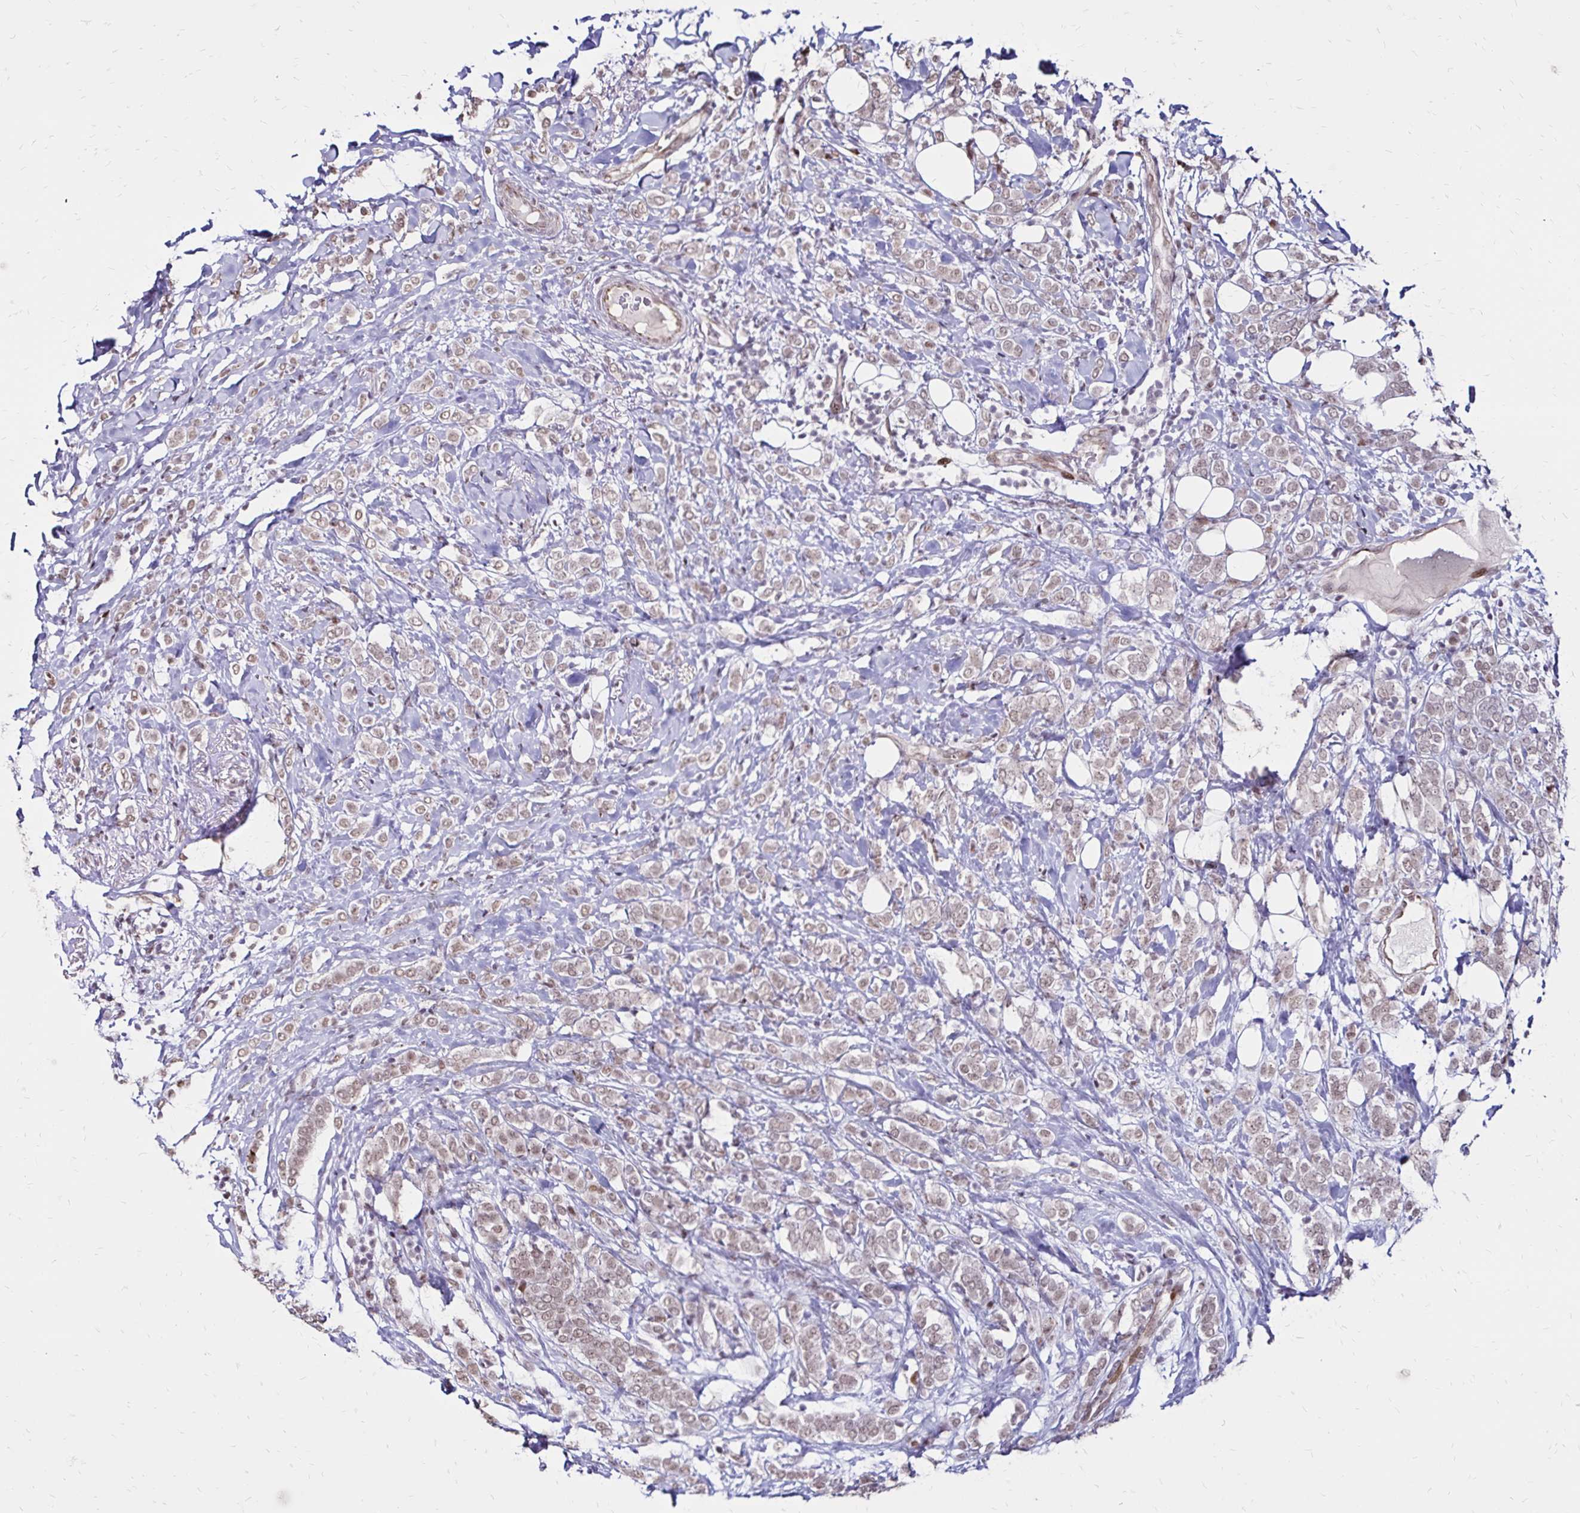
{"staining": {"intensity": "weak", "quantity": ">75%", "location": "nuclear"}, "tissue": "breast cancer", "cell_type": "Tumor cells", "image_type": "cancer", "snomed": [{"axis": "morphology", "description": "Lobular carcinoma"}, {"axis": "topography", "description": "Breast"}], "caption": "DAB immunohistochemical staining of human breast cancer displays weak nuclear protein positivity in approximately >75% of tumor cells.", "gene": "TOB1", "patient": {"sex": "female", "age": 49}}